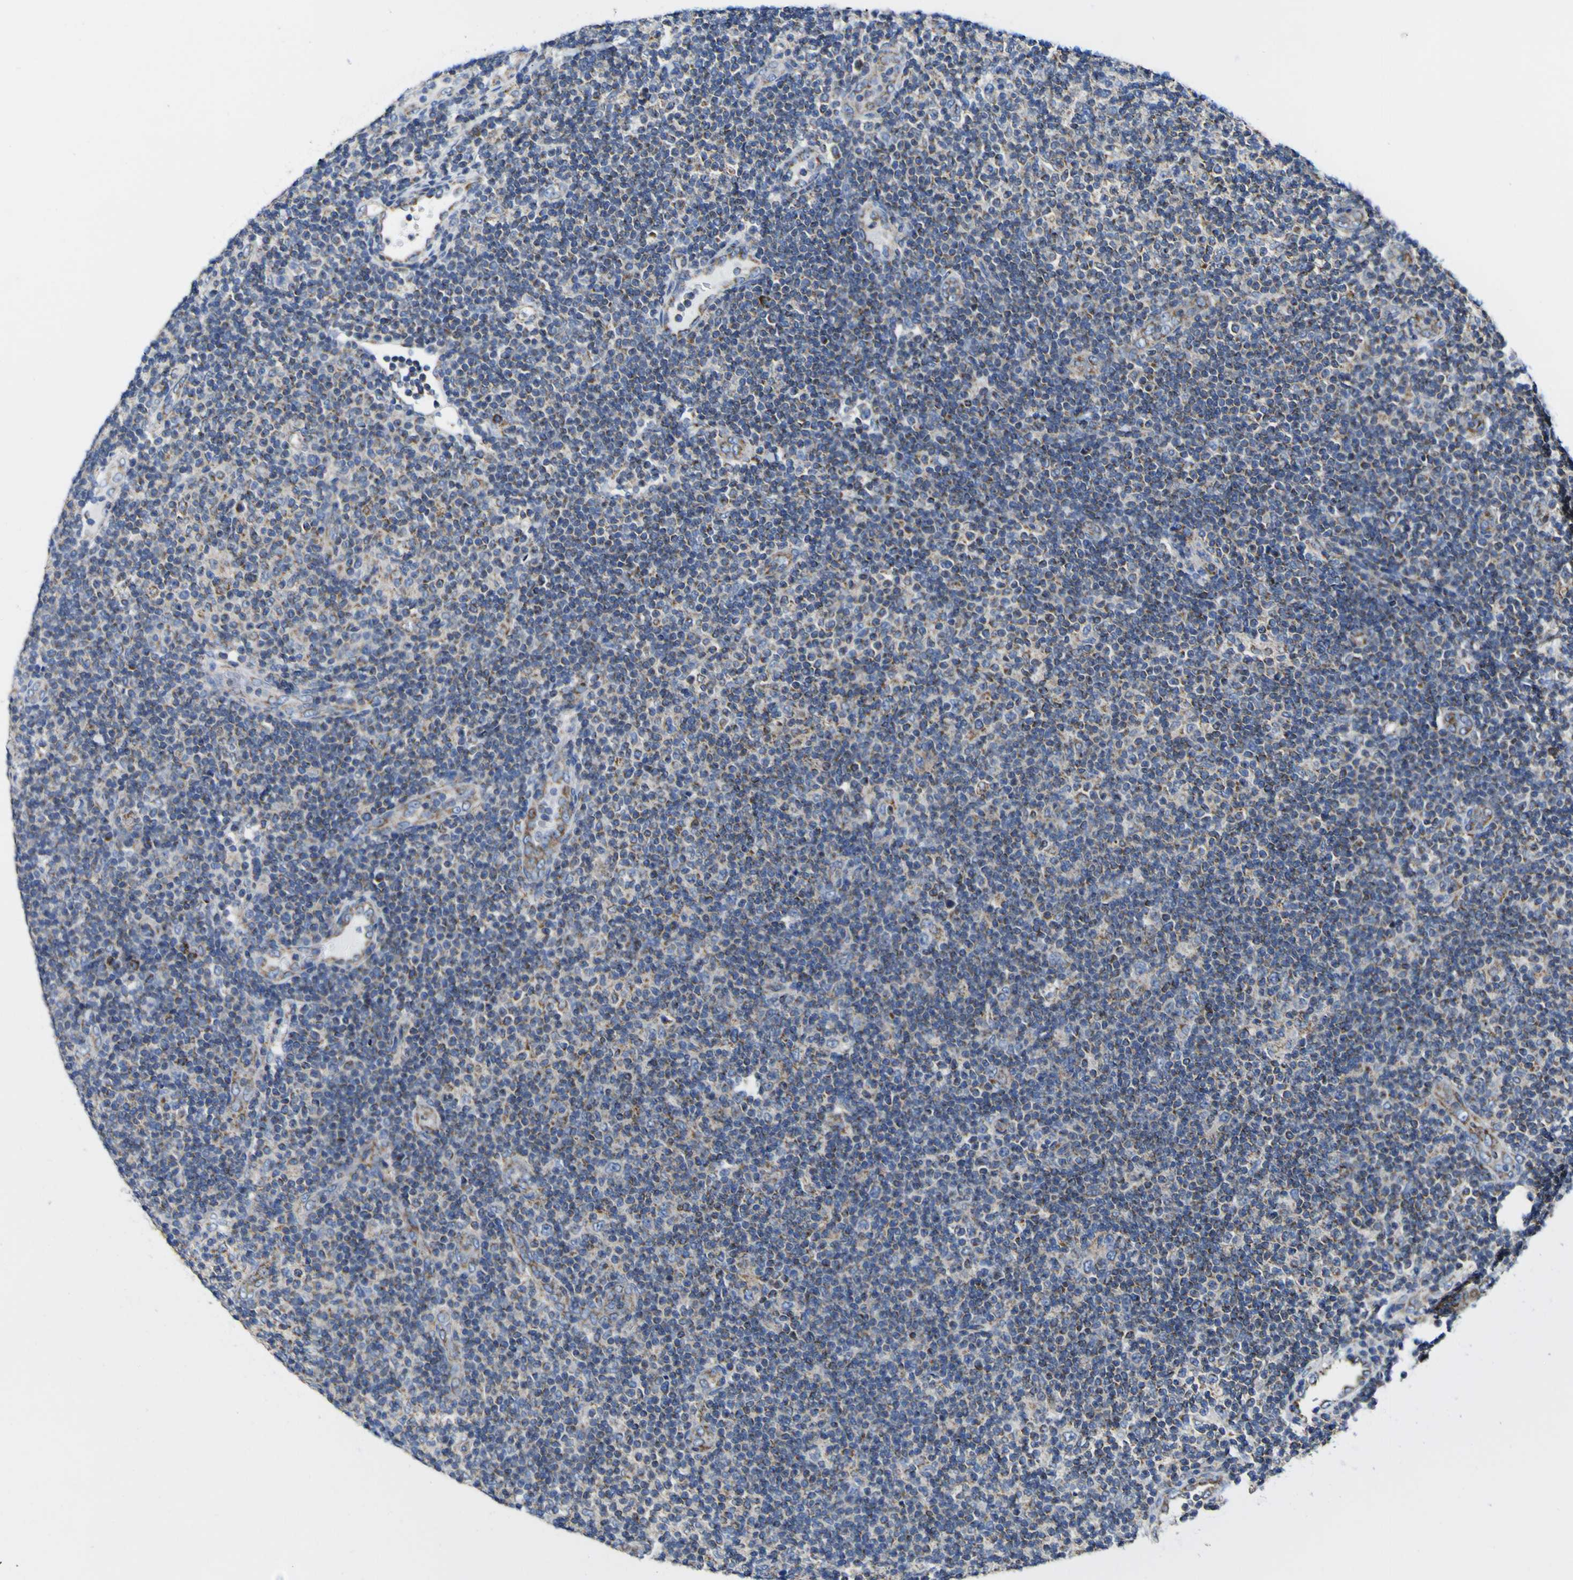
{"staining": {"intensity": "moderate", "quantity": ">75%", "location": "cytoplasmic/membranous"}, "tissue": "lymphoma", "cell_type": "Tumor cells", "image_type": "cancer", "snomed": [{"axis": "morphology", "description": "Malignant lymphoma, non-Hodgkin's type, Low grade"}, {"axis": "topography", "description": "Lymph node"}], "caption": "IHC of lymphoma reveals medium levels of moderate cytoplasmic/membranous staining in approximately >75% of tumor cells.", "gene": "CCDC90B", "patient": {"sex": "male", "age": 83}}